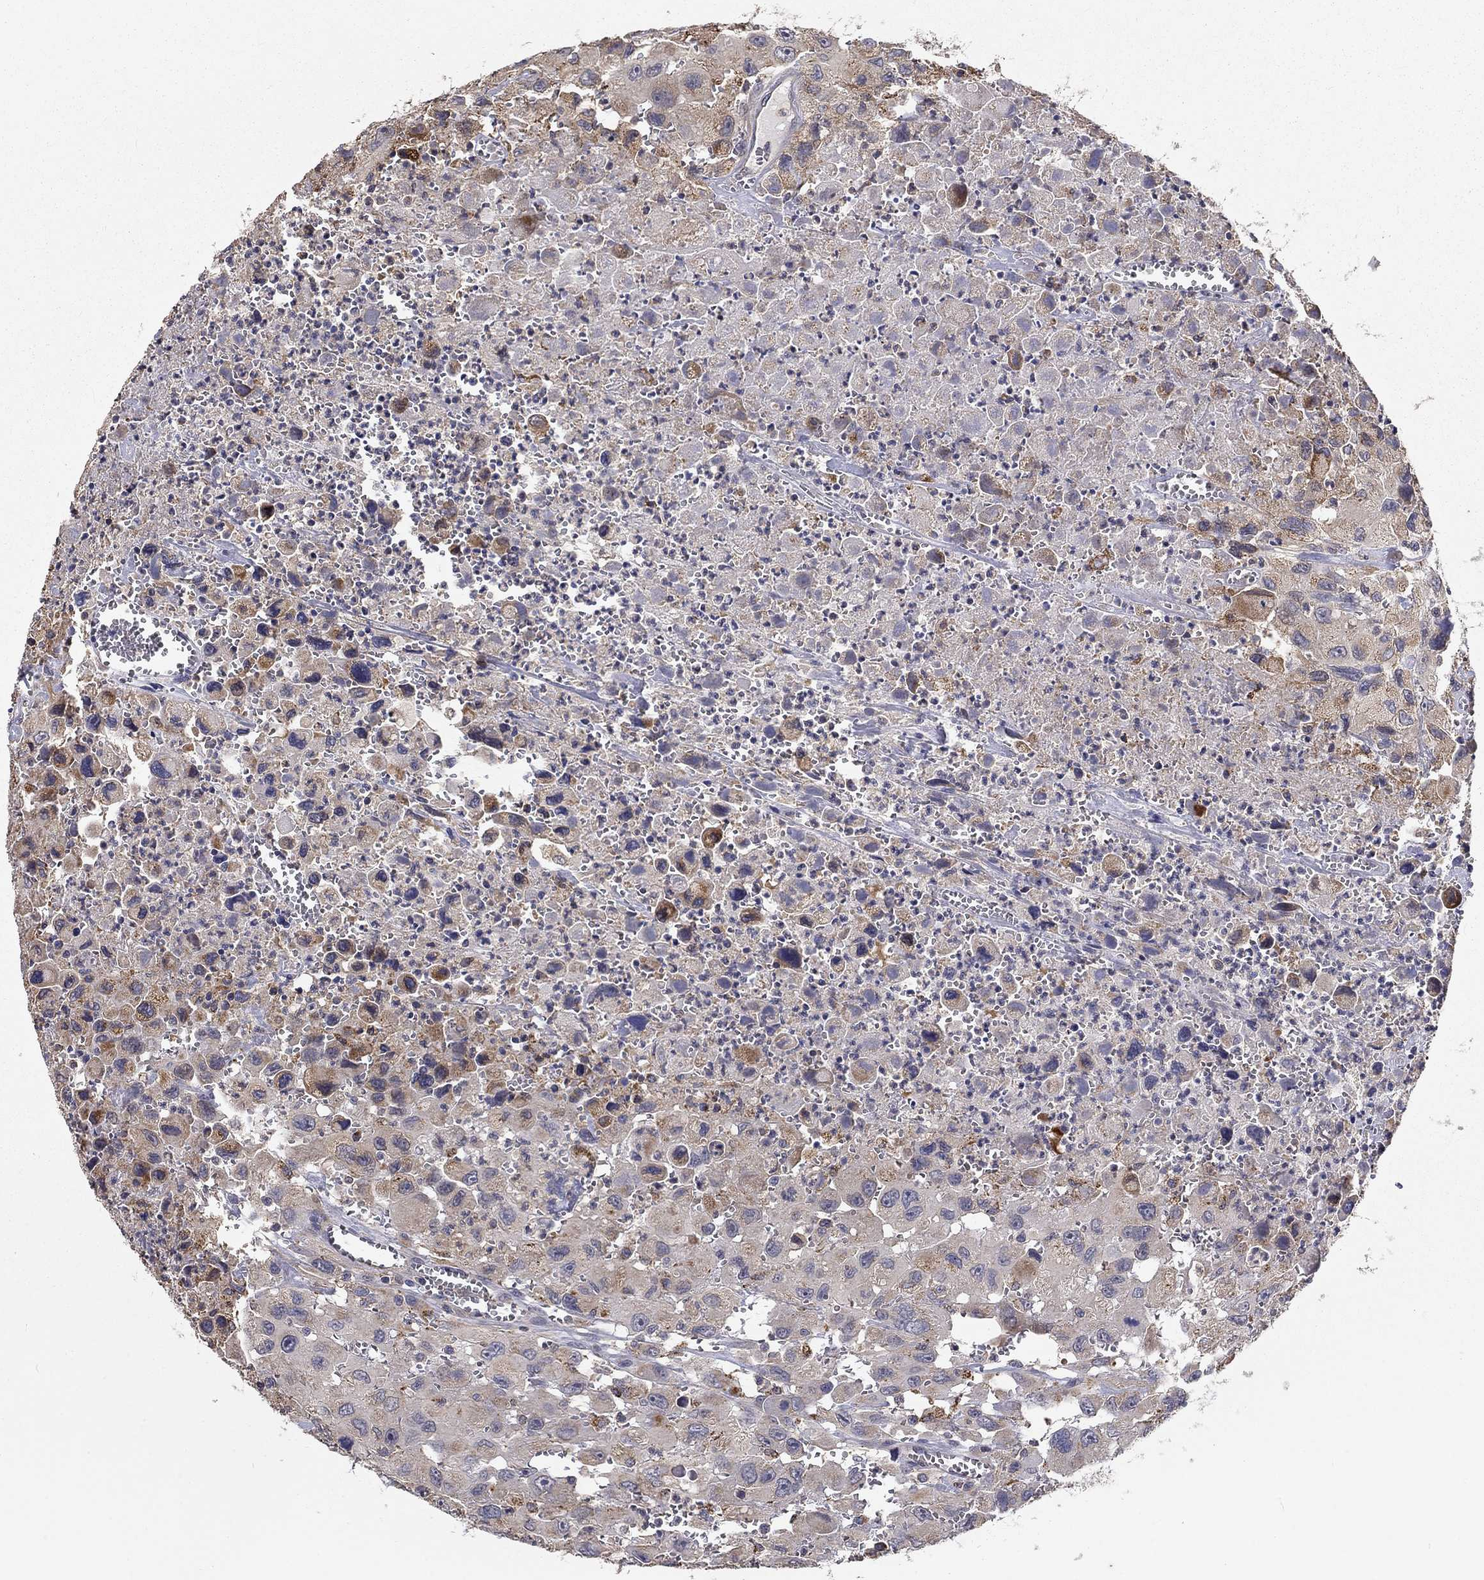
{"staining": {"intensity": "weak", "quantity": "25%-75%", "location": "cytoplasmic/membranous"}, "tissue": "head and neck cancer", "cell_type": "Tumor cells", "image_type": "cancer", "snomed": [{"axis": "morphology", "description": "Squamous cell carcinoma, NOS"}, {"axis": "morphology", "description": "Squamous cell carcinoma, metastatic, NOS"}, {"axis": "topography", "description": "Oral tissue"}, {"axis": "topography", "description": "Head-Neck"}], "caption": "Weak cytoplasmic/membranous protein expression is identified in approximately 25%-75% of tumor cells in head and neck squamous cell carcinoma. (Stains: DAB in brown, nuclei in blue, Microscopy: brightfield microscopy at high magnification).", "gene": "ALDH4A1", "patient": {"sex": "female", "age": 85}}